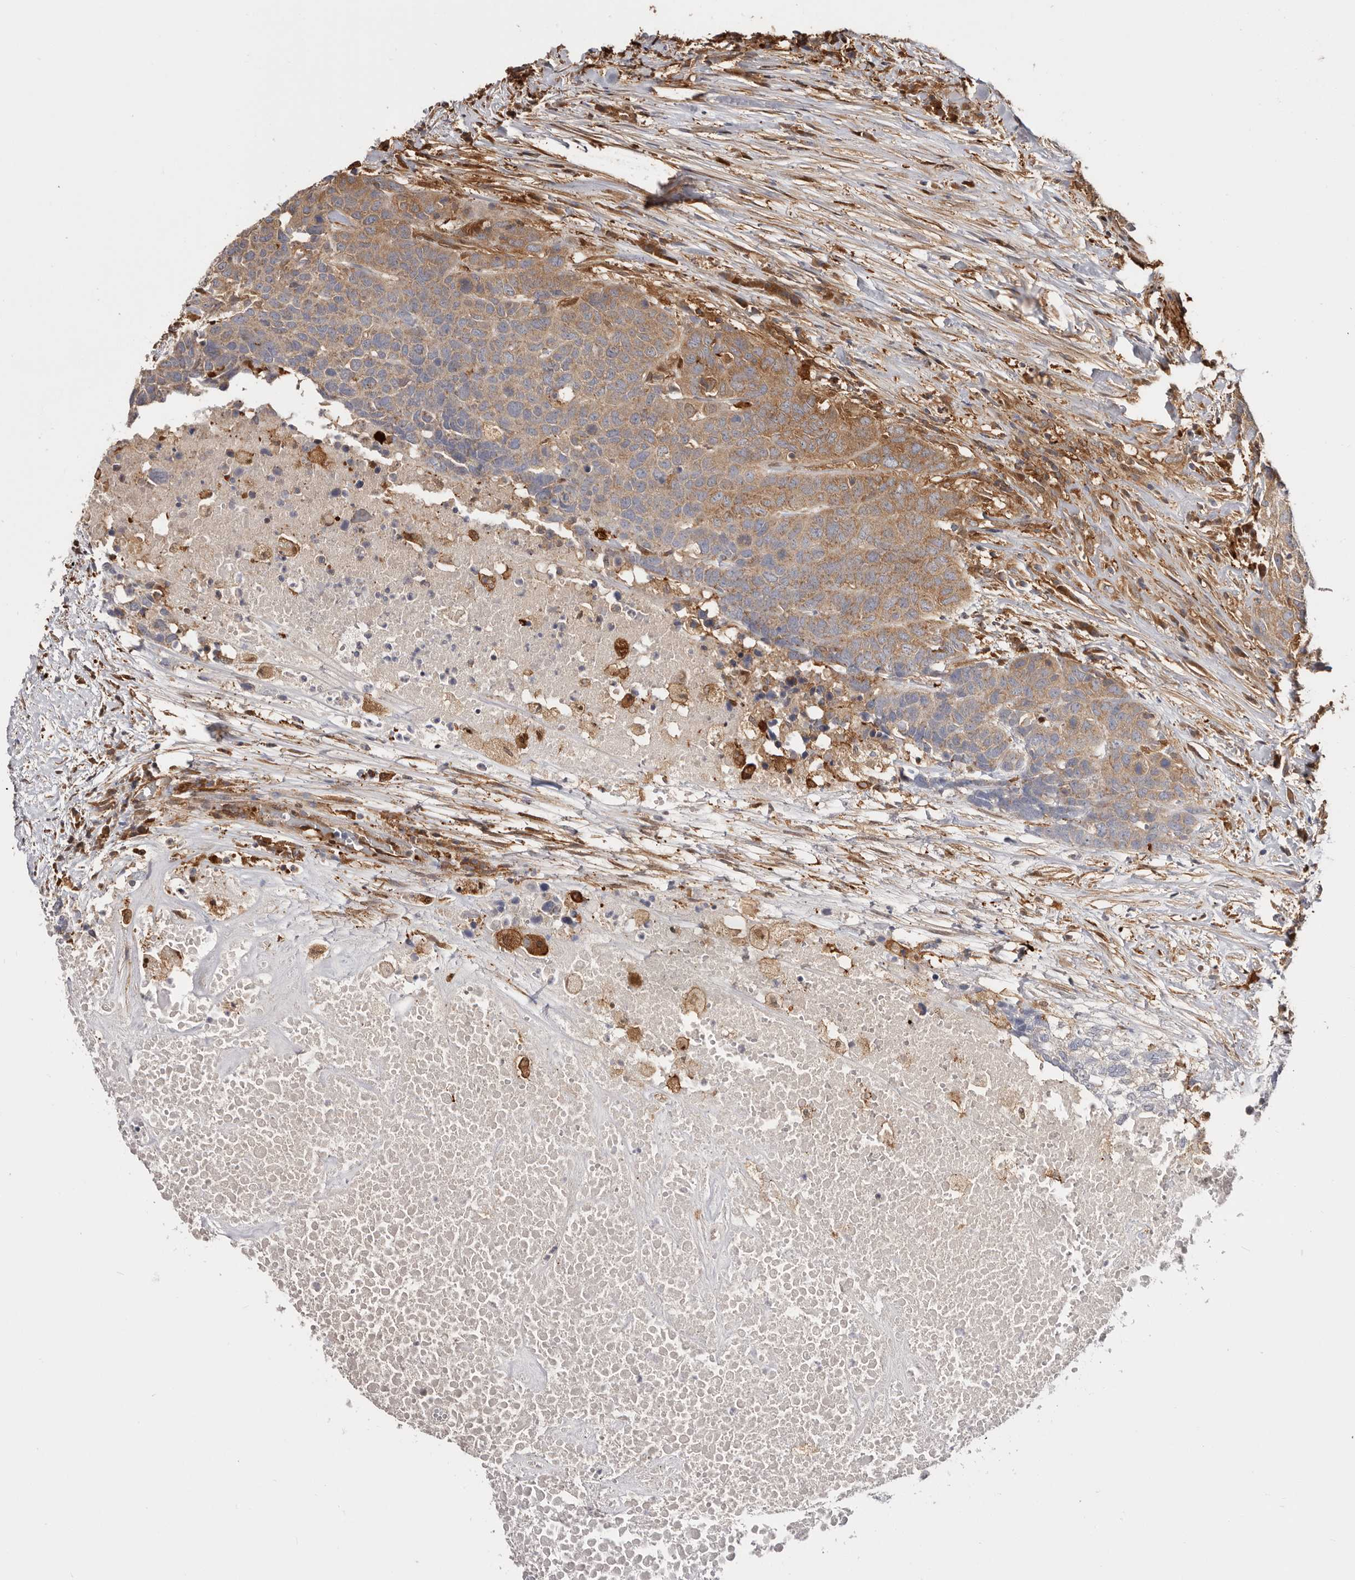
{"staining": {"intensity": "moderate", "quantity": ">75%", "location": "cytoplasmic/membranous"}, "tissue": "head and neck cancer", "cell_type": "Tumor cells", "image_type": "cancer", "snomed": [{"axis": "morphology", "description": "Squamous cell carcinoma, NOS"}, {"axis": "topography", "description": "Head-Neck"}], "caption": "A brown stain highlights moderate cytoplasmic/membranous staining of a protein in human head and neck squamous cell carcinoma tumor cells.", "gene": "LAP3", "patient": {"sex": "male", "age": 66}}